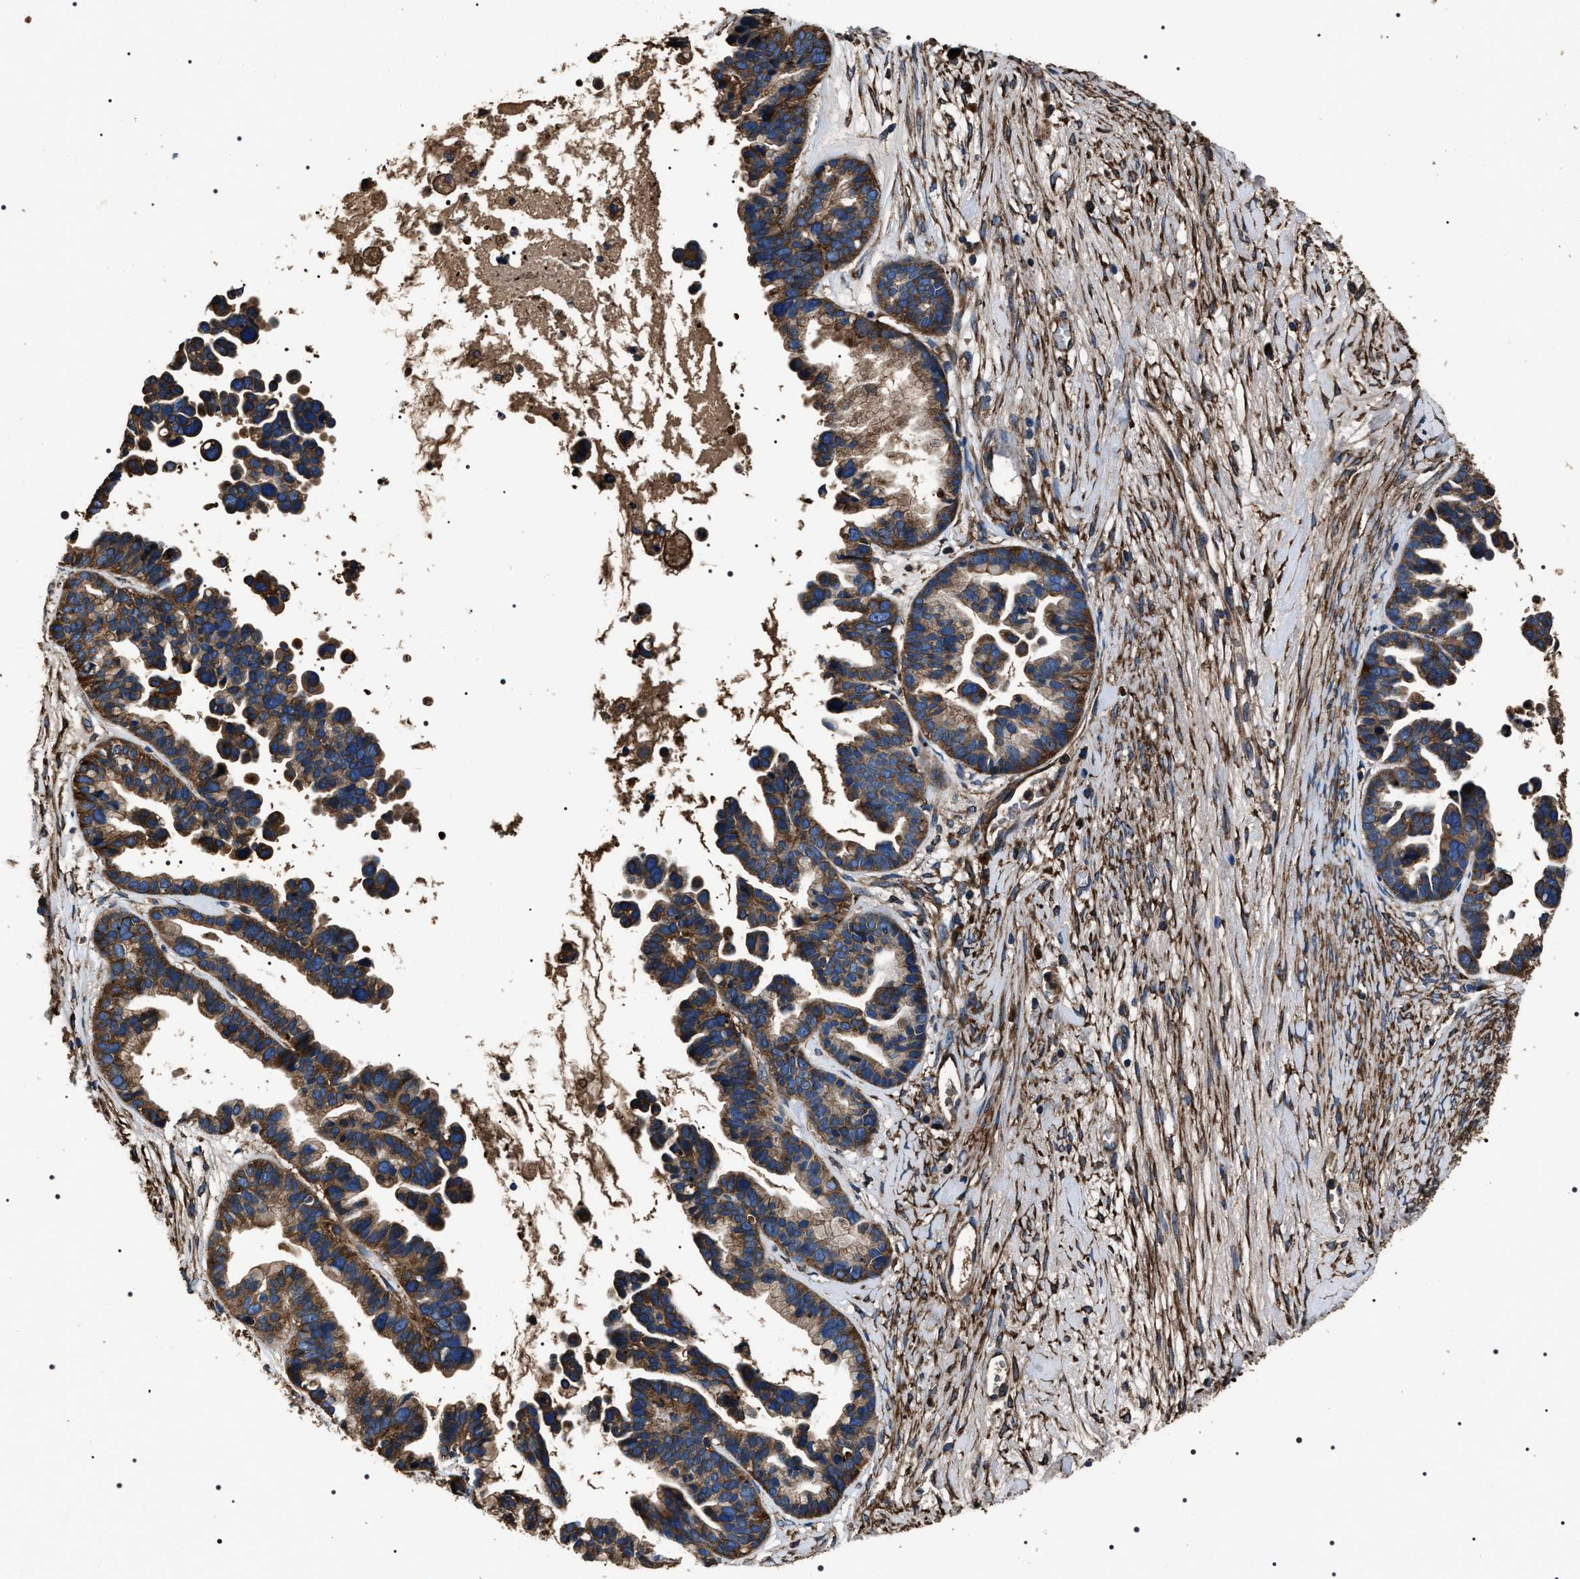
{"staining": {"intensity": "strong", "quantity": "25%-75%", "location": "cytoplasmic/membranous"}, "tissue": "ovarian cancer", "cell_type": "Tumor cells", "image_type": "cancer", "snomed": [{"axis": "morphology", "description": "Cystadenocarcinoma, serous, NOS"}, {"axis": "topography", "description": "Ovary"}], "caption": "Human ovarian cancer stained with a protein marker reveals strong staining in tumor cells.", "gene": "HSCB", "patient": {"sex": "female", "age": 56}}